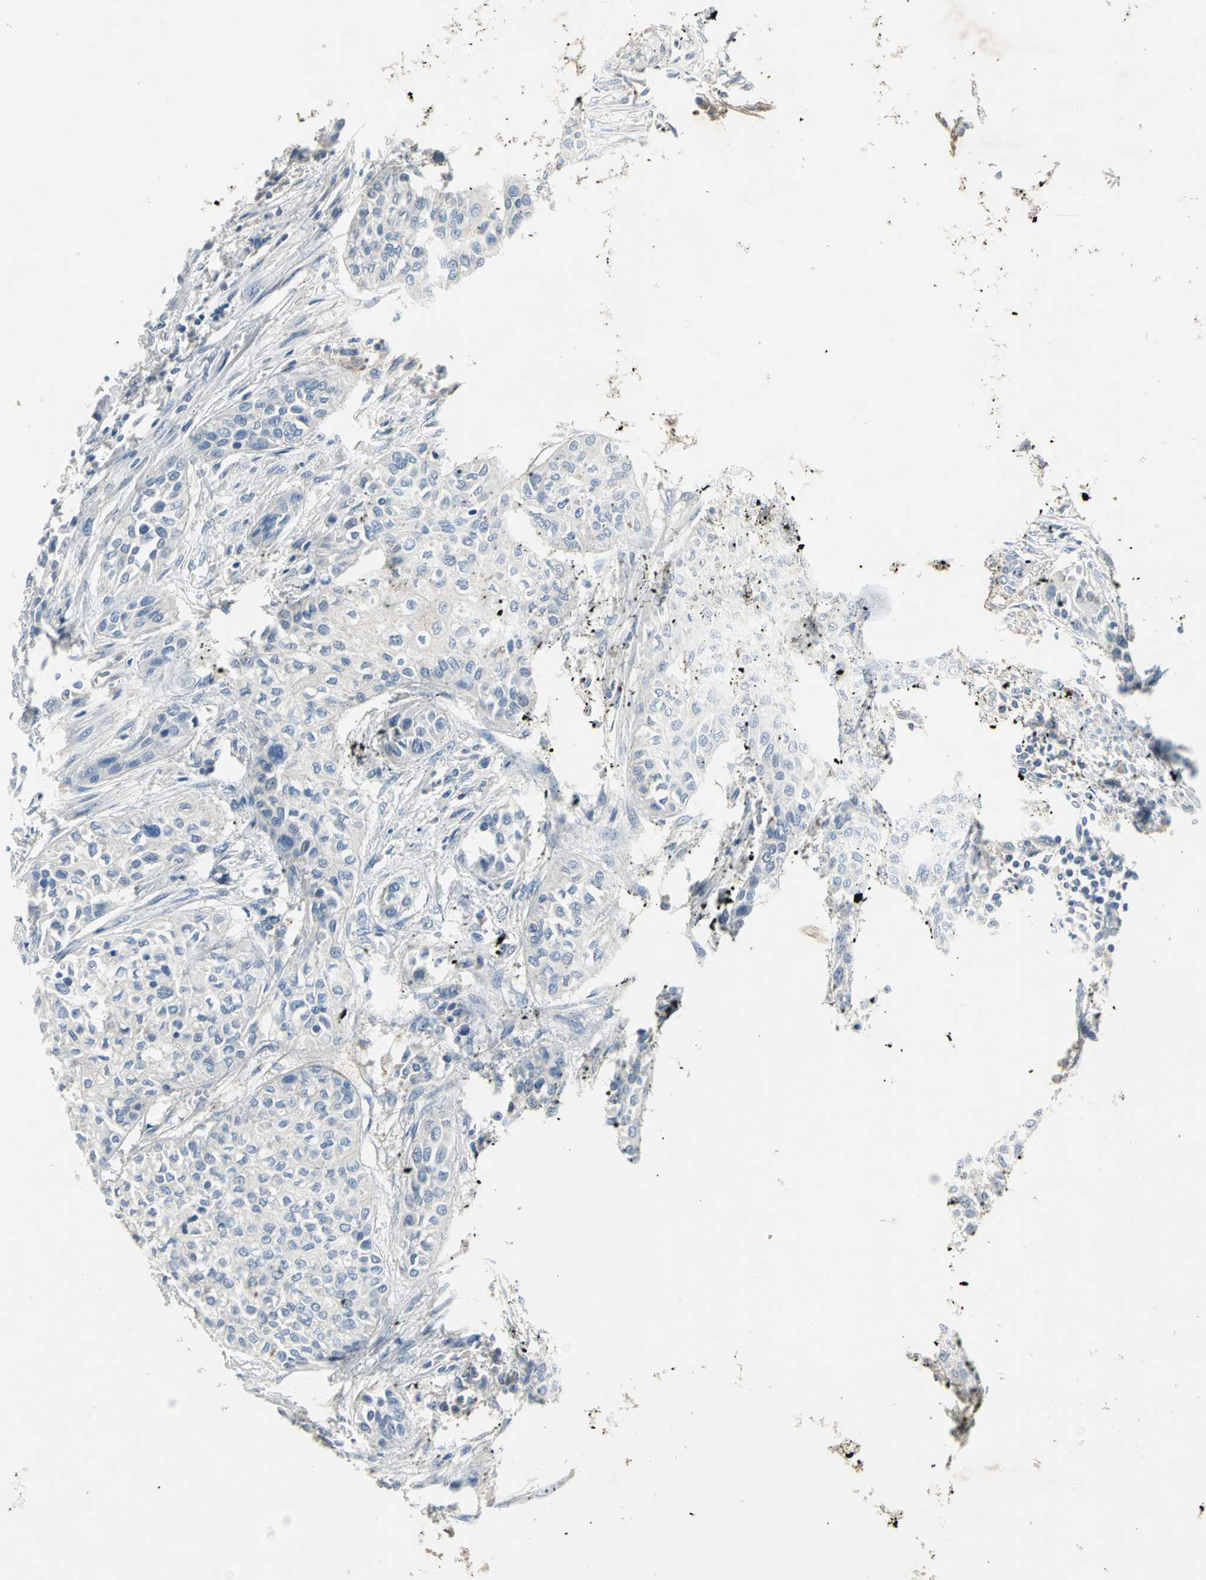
{"staining": {"intensity": "negative", "quantity": "none", "location": "none"}, "tissue": "urothelial cancer", "cell_type": "Tumor cells", "image_type": "cancer", "snomed": [{"axis": "morphology", "description": "Urothelial carcinoma, High grade"}, {"axis": "topography", "description": "Urinary bladder"}], "caption": "Urothelial cancer was stained to show a protein in brown. There is no significant expression in tumor cells.", "gene": "EFNB3", "patient": {"sex": "male", "age": 74}}